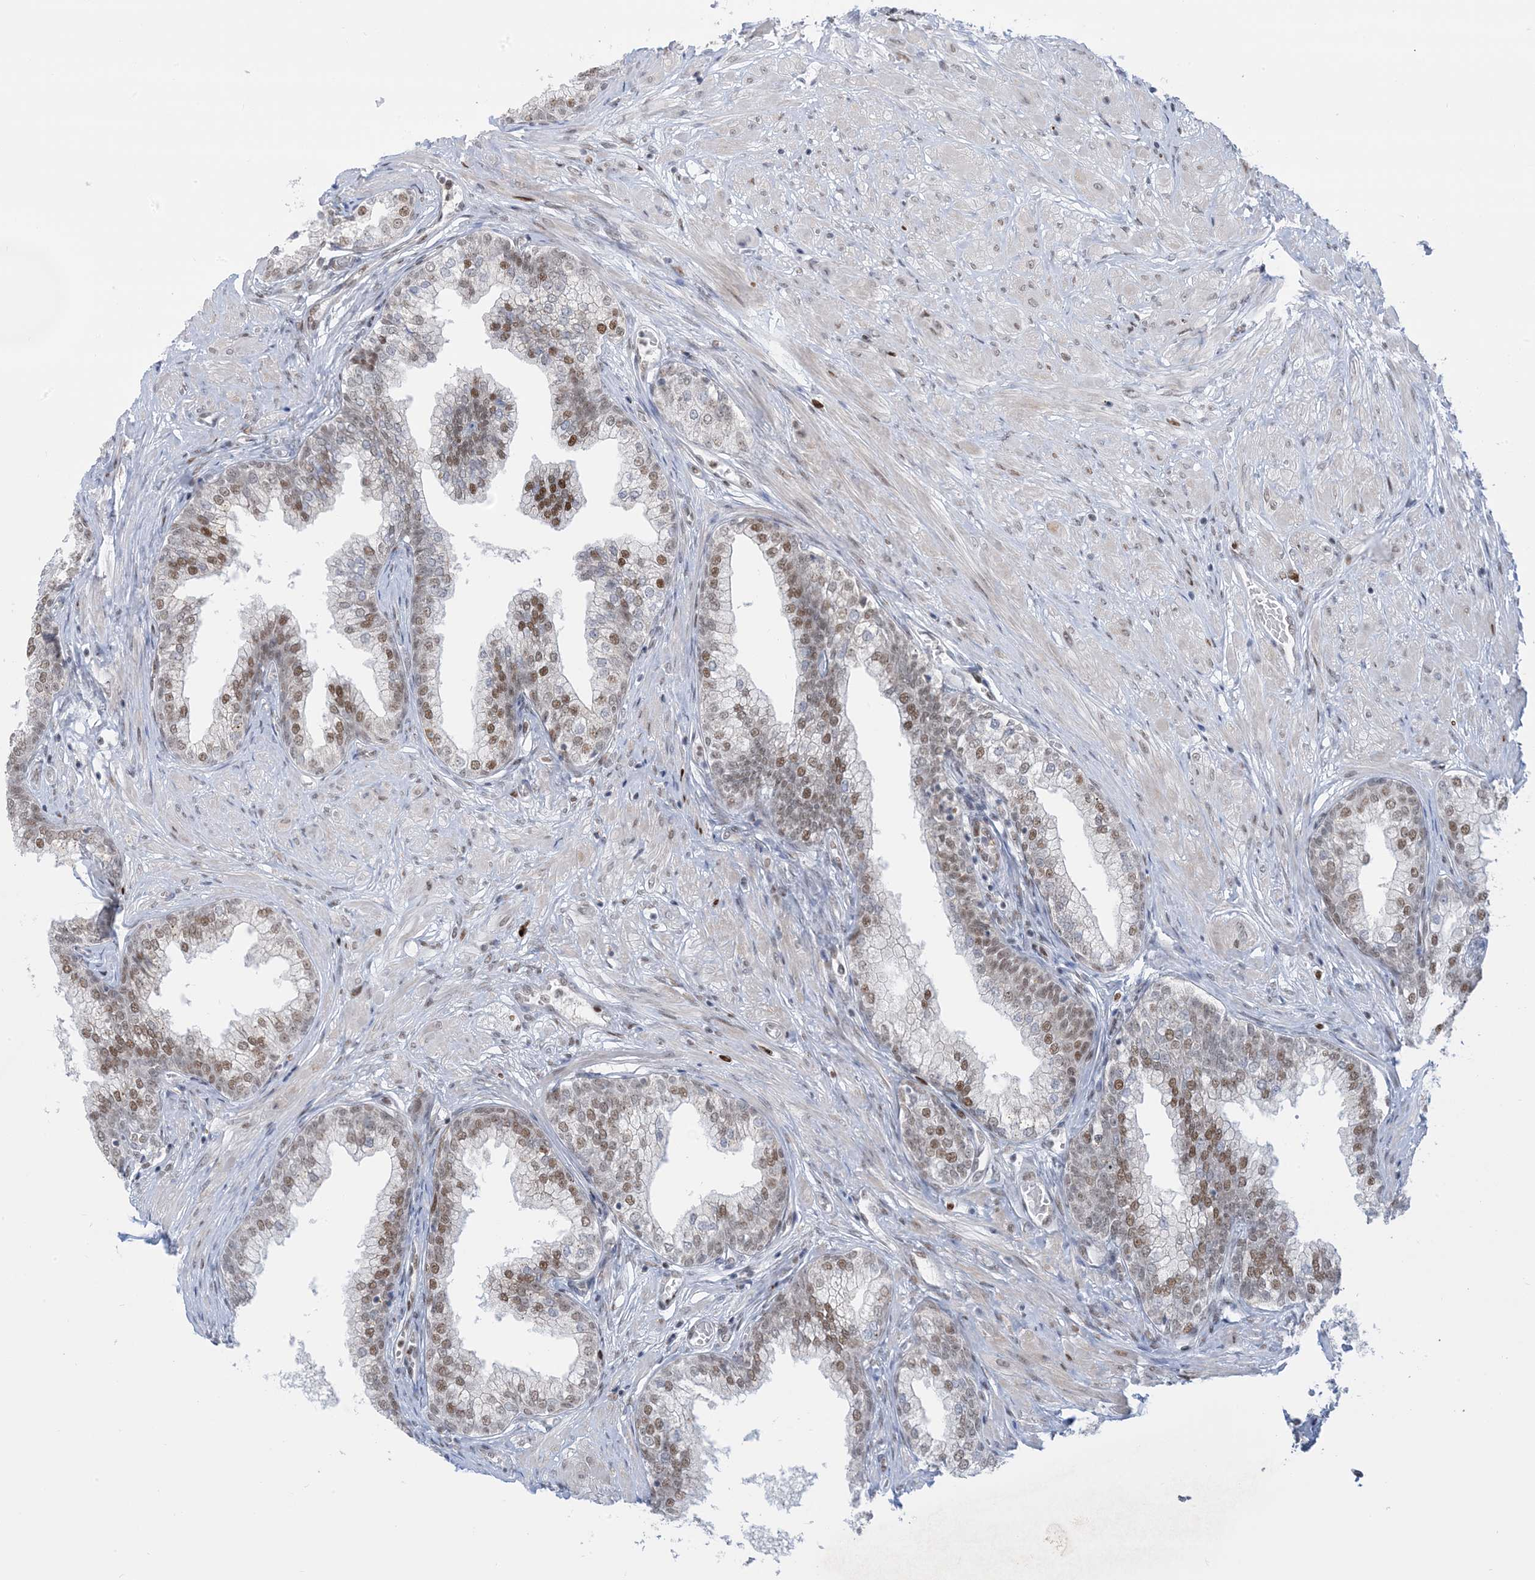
{"staining": {"intensity": "moderate", "quantity": ">75%", "location": "nuclear"}, "tissue": "prostate", "cell_type": "Glandular cells", "image_type": "normal", "snomed": [{"axis": "morphology", "description": "Normal tissue, NOS"}, {"axis": "morphology", "description": "Urothelial carcinoma, Low grade"}, {"axis": "topography", "description": "Urinary bladder"}, {"axis": "topography", "description": "Prostate"}], "caption": "Moderate nuclear staining is appreciated in about >75% of glandular cells in unremarkable prostate. The staining is performed using DAB brown chromogen to label protein expression. The nuclei are counter-stained blue using hematoxylin.", "gene": "TFPT", "patient": {"sex": "male", "age": 60}}